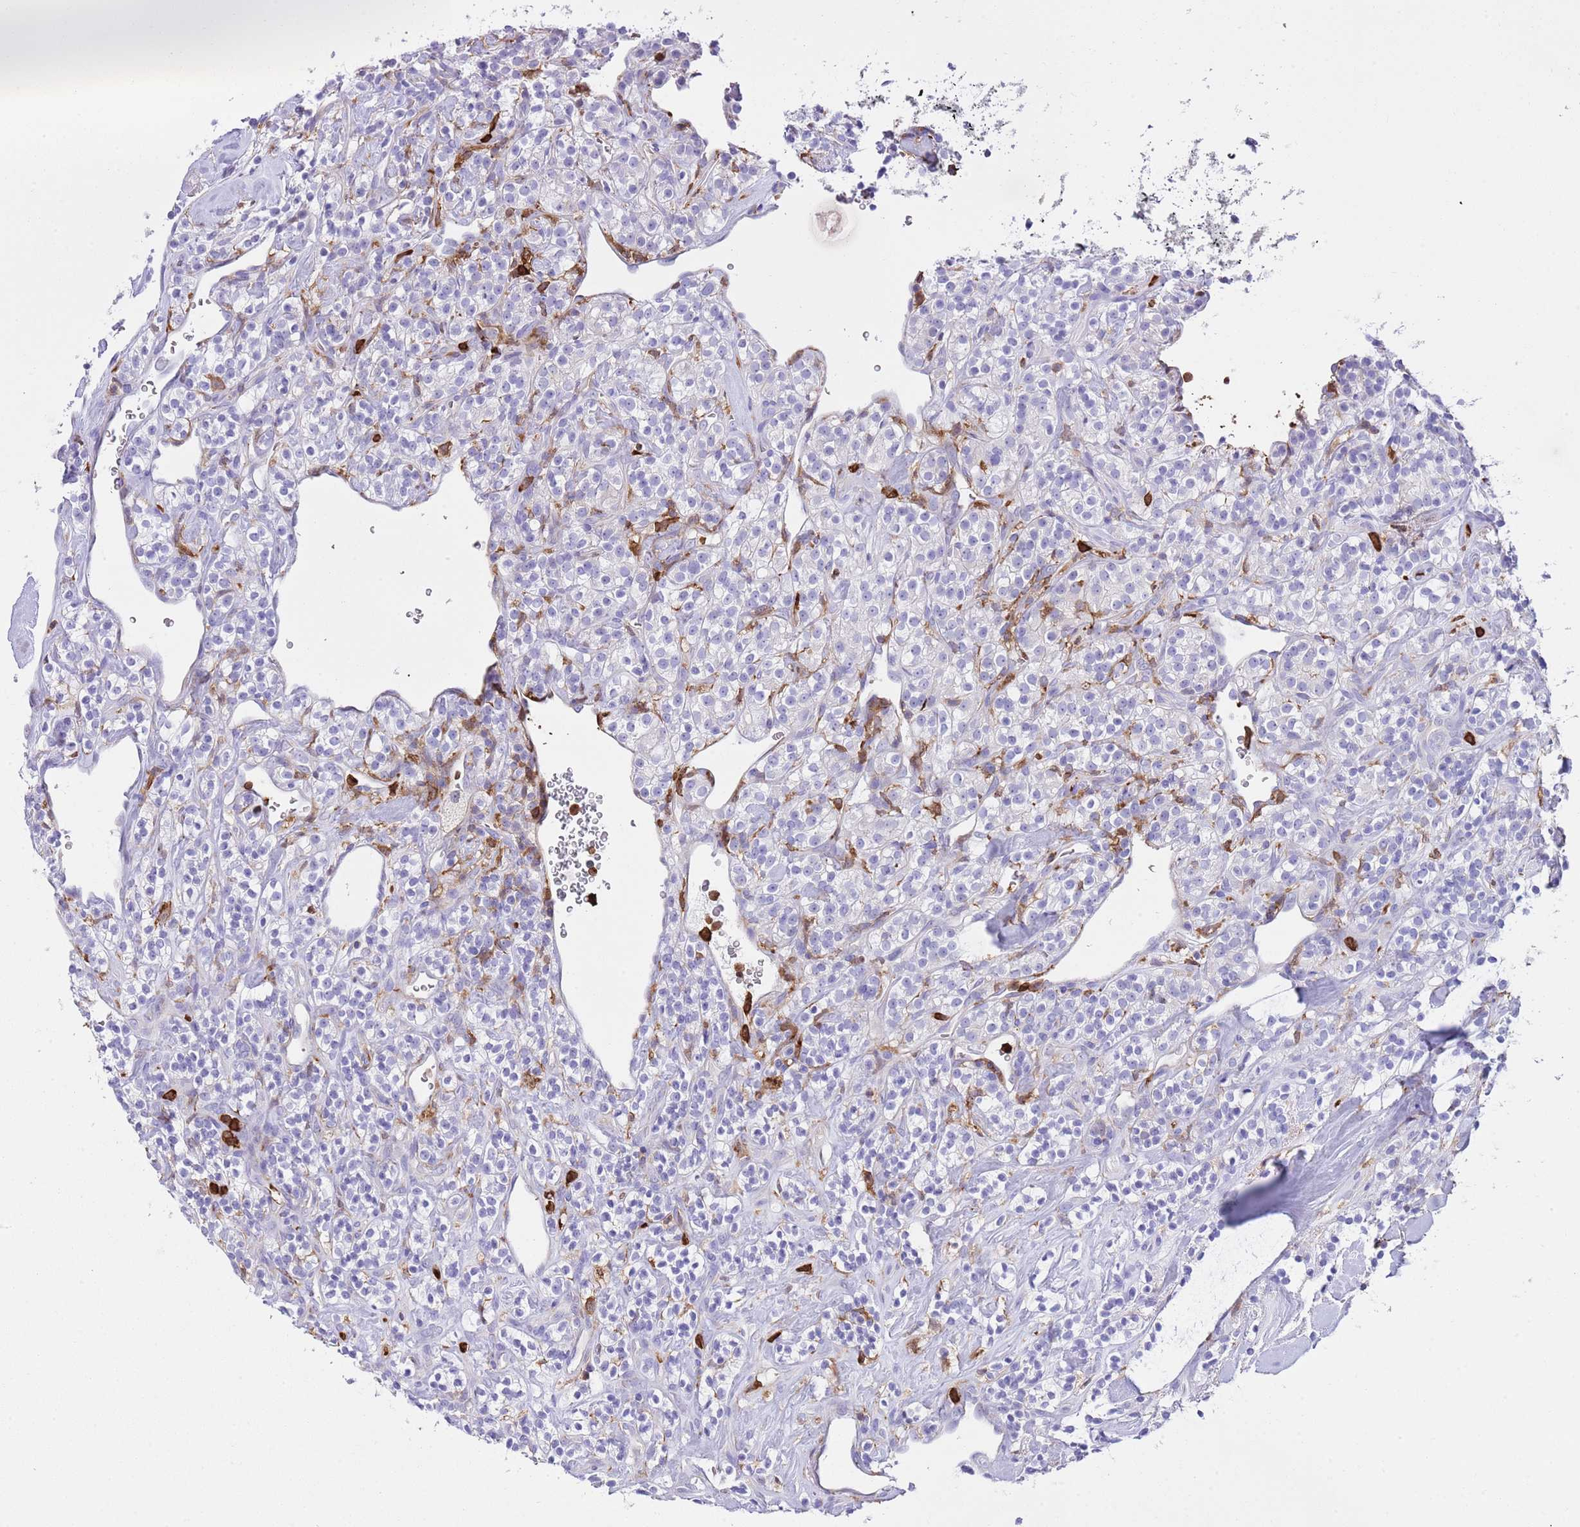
{"staining": {"intensity": "negative", "quantity": "none", "location": "none"}, "tissue": "renal cancer", "cell_type": "Tumor cells", "image_type": "cancer", "snomed": [{"axis": "morphology", "description": "Adenocarcinoma, NOS"}, {"axis": "topography", "description": "Kidney"}], "caption": "An IHC image of renal adenocarcinoma is shown. There is no staining in tumor cells of renal adenocarcinoma. The staining is performed using DAB brown chromogen with nuclei counter-stained in using hematoxylin.", "gene": "EFHD2", "patient": {"sex": "male", "age": 77}}